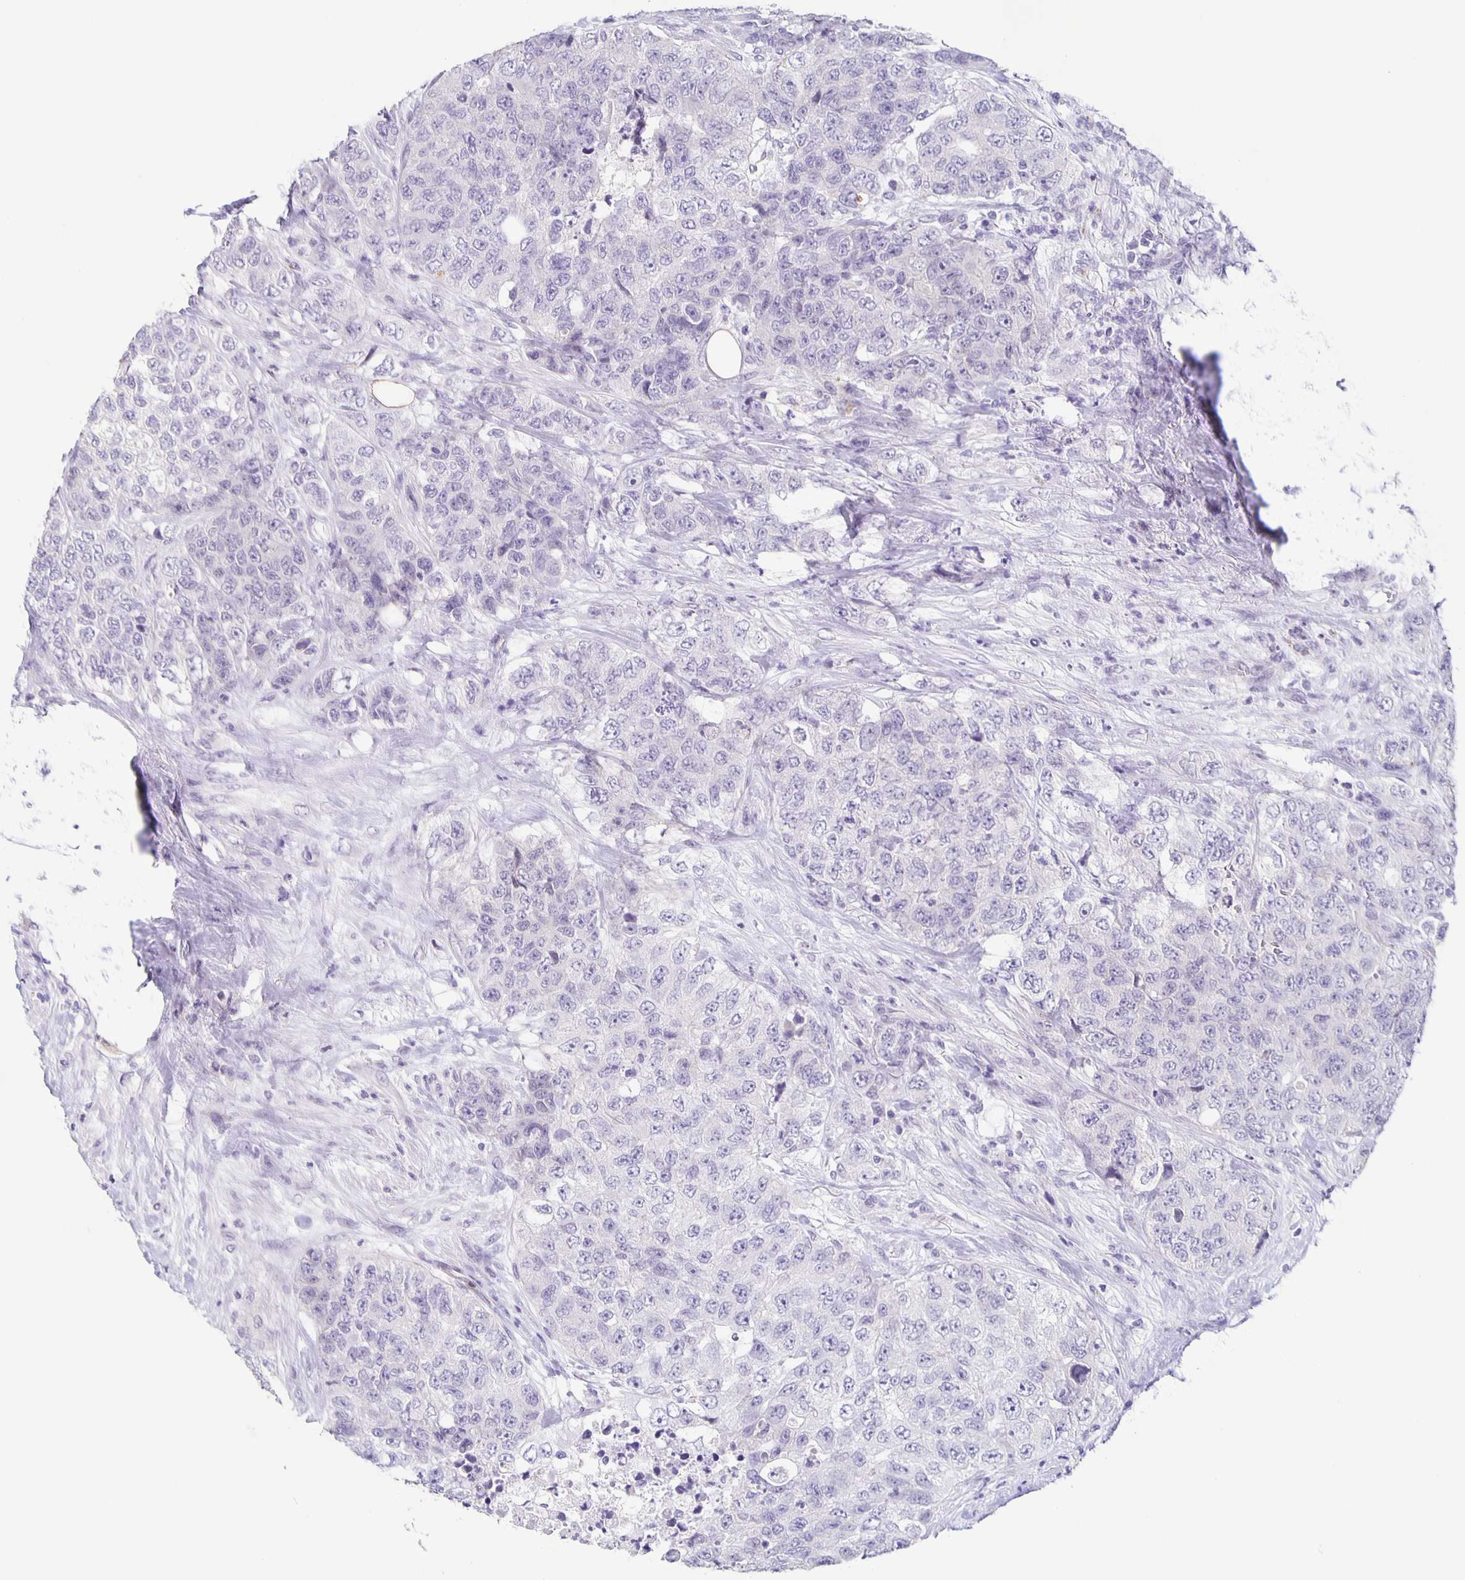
{"staining": {"intensity": "negative", "quantity": "none", "location": "none"}, "tissue": "urothelial cancer", "cell_type": "Tumor cells", "image_type": "cancer", "snomed": [{"axis": "morphology", "description": "Urothelial carcinoma, High grade"}, {"axis": "topography", "description": "Urinary bladder"}], "caption": "This is a micrograph of immunohistochemistry staining of high-grade urothelial carcinoma, which shows no staining in tumor cells.", "gene": "CARNS1", "patient": {"sex": "female", "age": 78}}